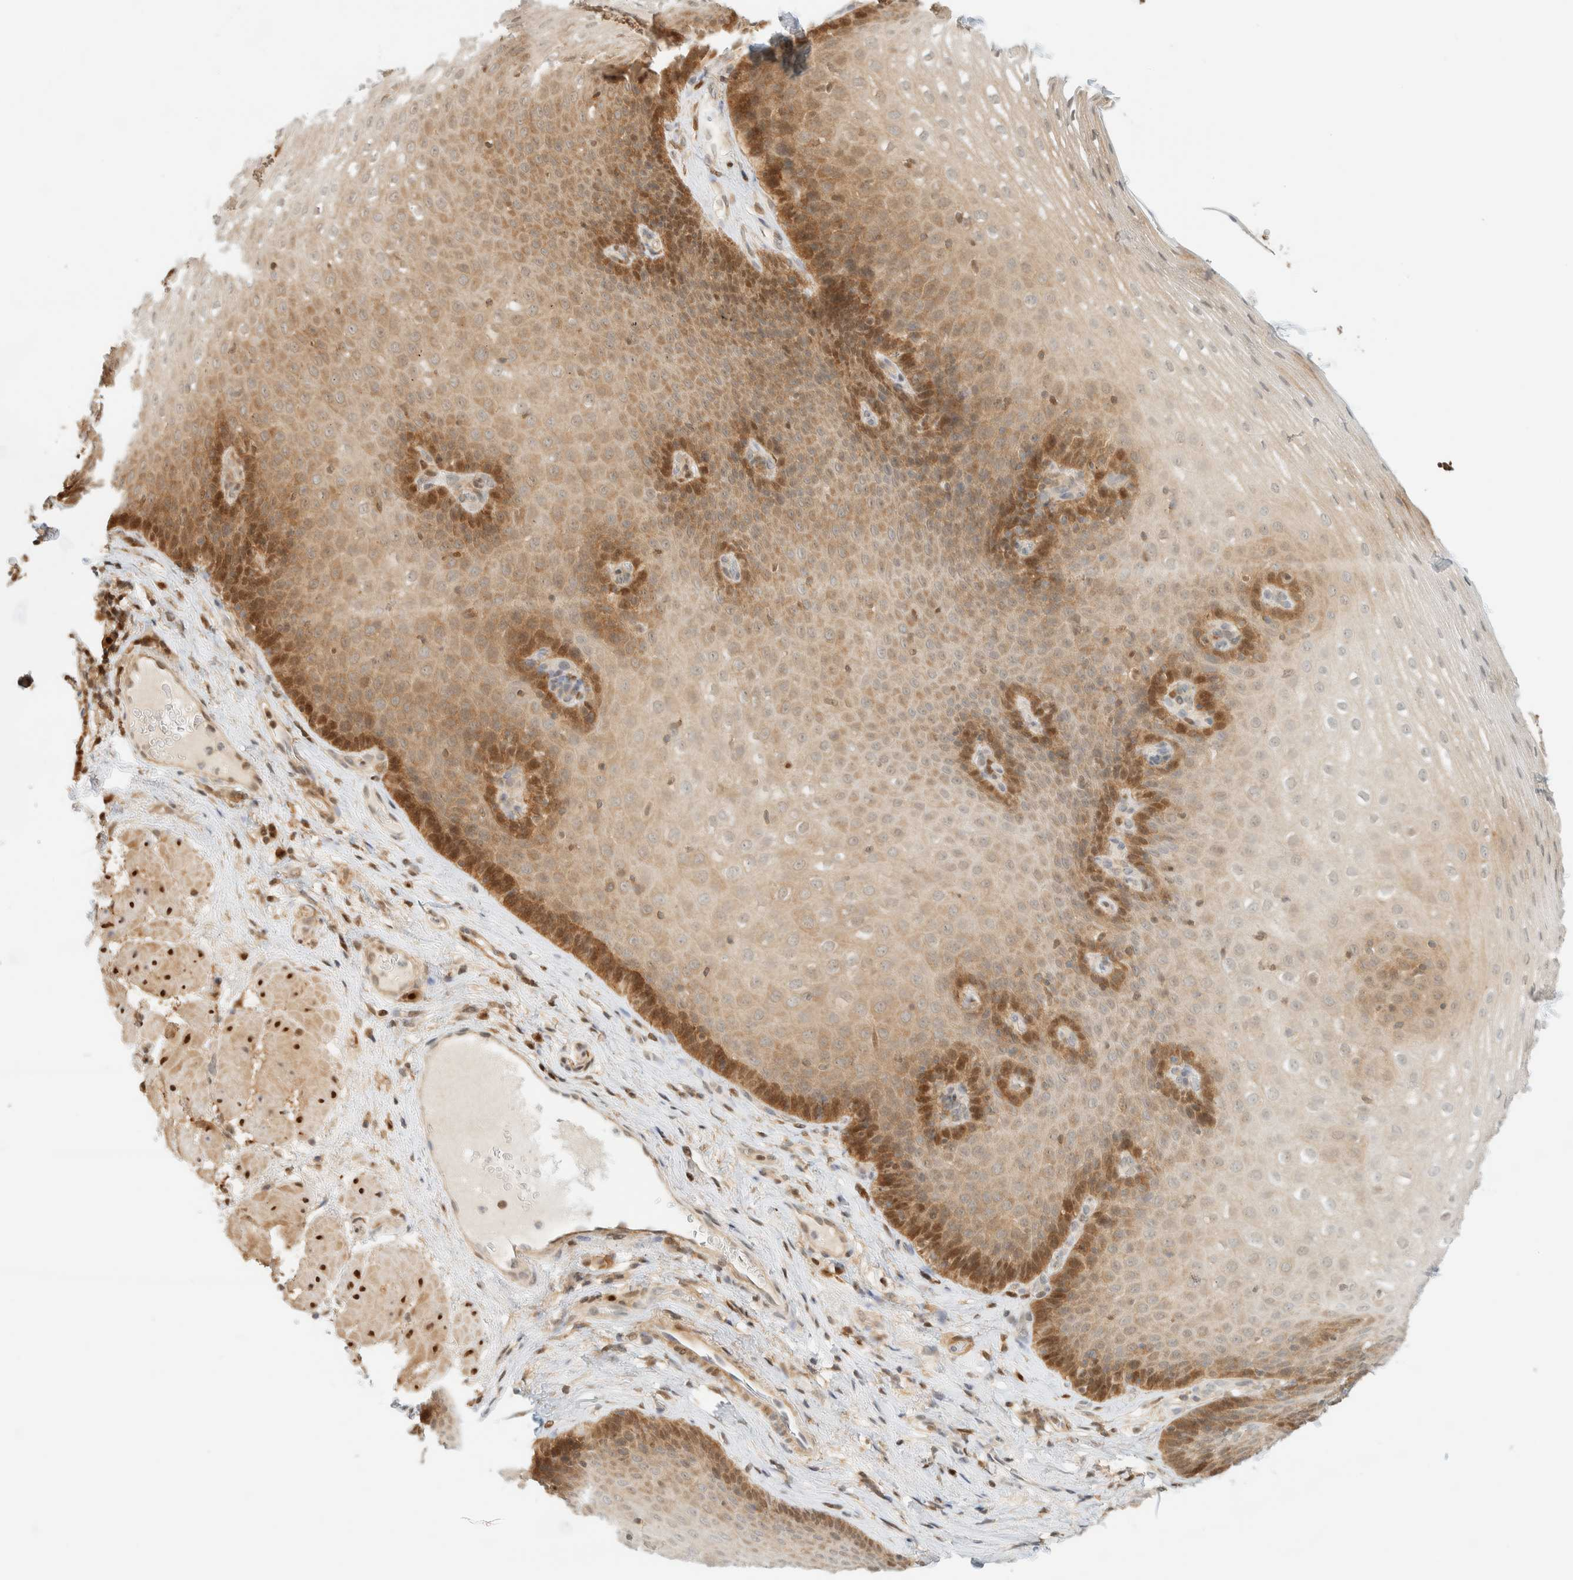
{"staining": {"intensity": "moderate", "quantity": "25%-75%", "location": "cytoplasmic/membranous,nuclear"}, "tissue": "esophagus", "cell_type": "Squamous epithelial cells", "image_type": "normal", "snomed": [{"axis": "morphology", "description": "Normal tissue, NOS"}, {"axis": "topography", "description": "Esophagus"}], "caption": "The immunohistochemical stain shows moderate cytoplasmic/membranous,nuclear expression in squamous epithelial cells of normal esophagus. The staining was performed using DAB (3,3'-diaminobenzidine) to visualize the protein expression in brown, while the nuclei were stained in blue with hematoxylin (Magnification: 20x).", "gene": "ZBTB37", "patient": {"sex": "female", "age": 66}}